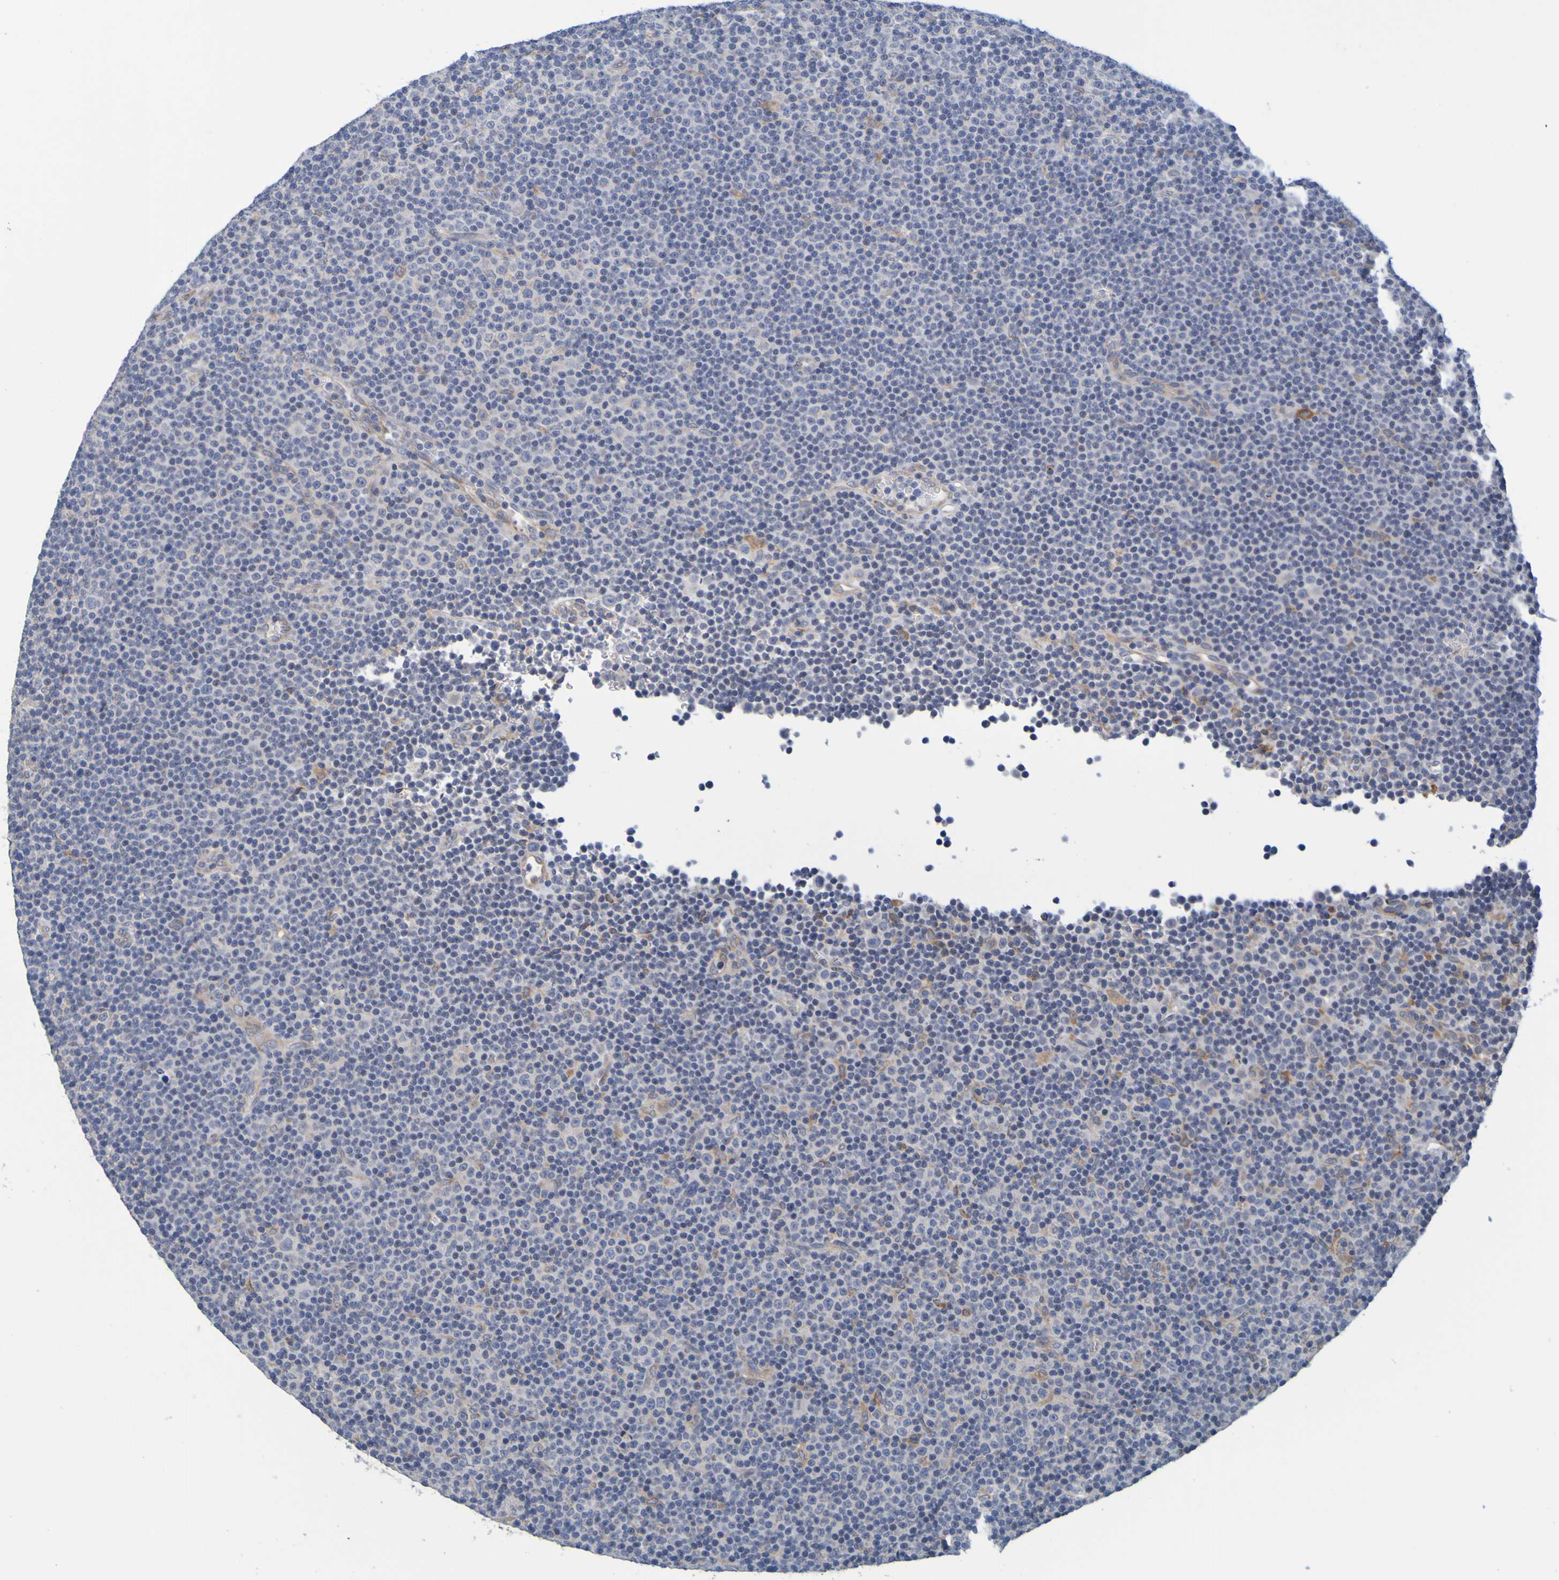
{"staining": {"intensity": "negative", "quantity": "none", "location": "none"}, "tissue": "lymphoma", "cell_type": "Tumor cells", "image_type": "cancer", "snomed": [{"axis": "morphology", "description": "Malignant lymphoma, non-Hodgkin's type, Low grade"}, {"axis": "topography", "description": "Lymph node"}], "caption": "Immunohistochemical staining of lymphoma demonstrates no significant positivity in tumor cells.", "gene": "SIL1", "patient": {"sex": "female", "age": 67}}